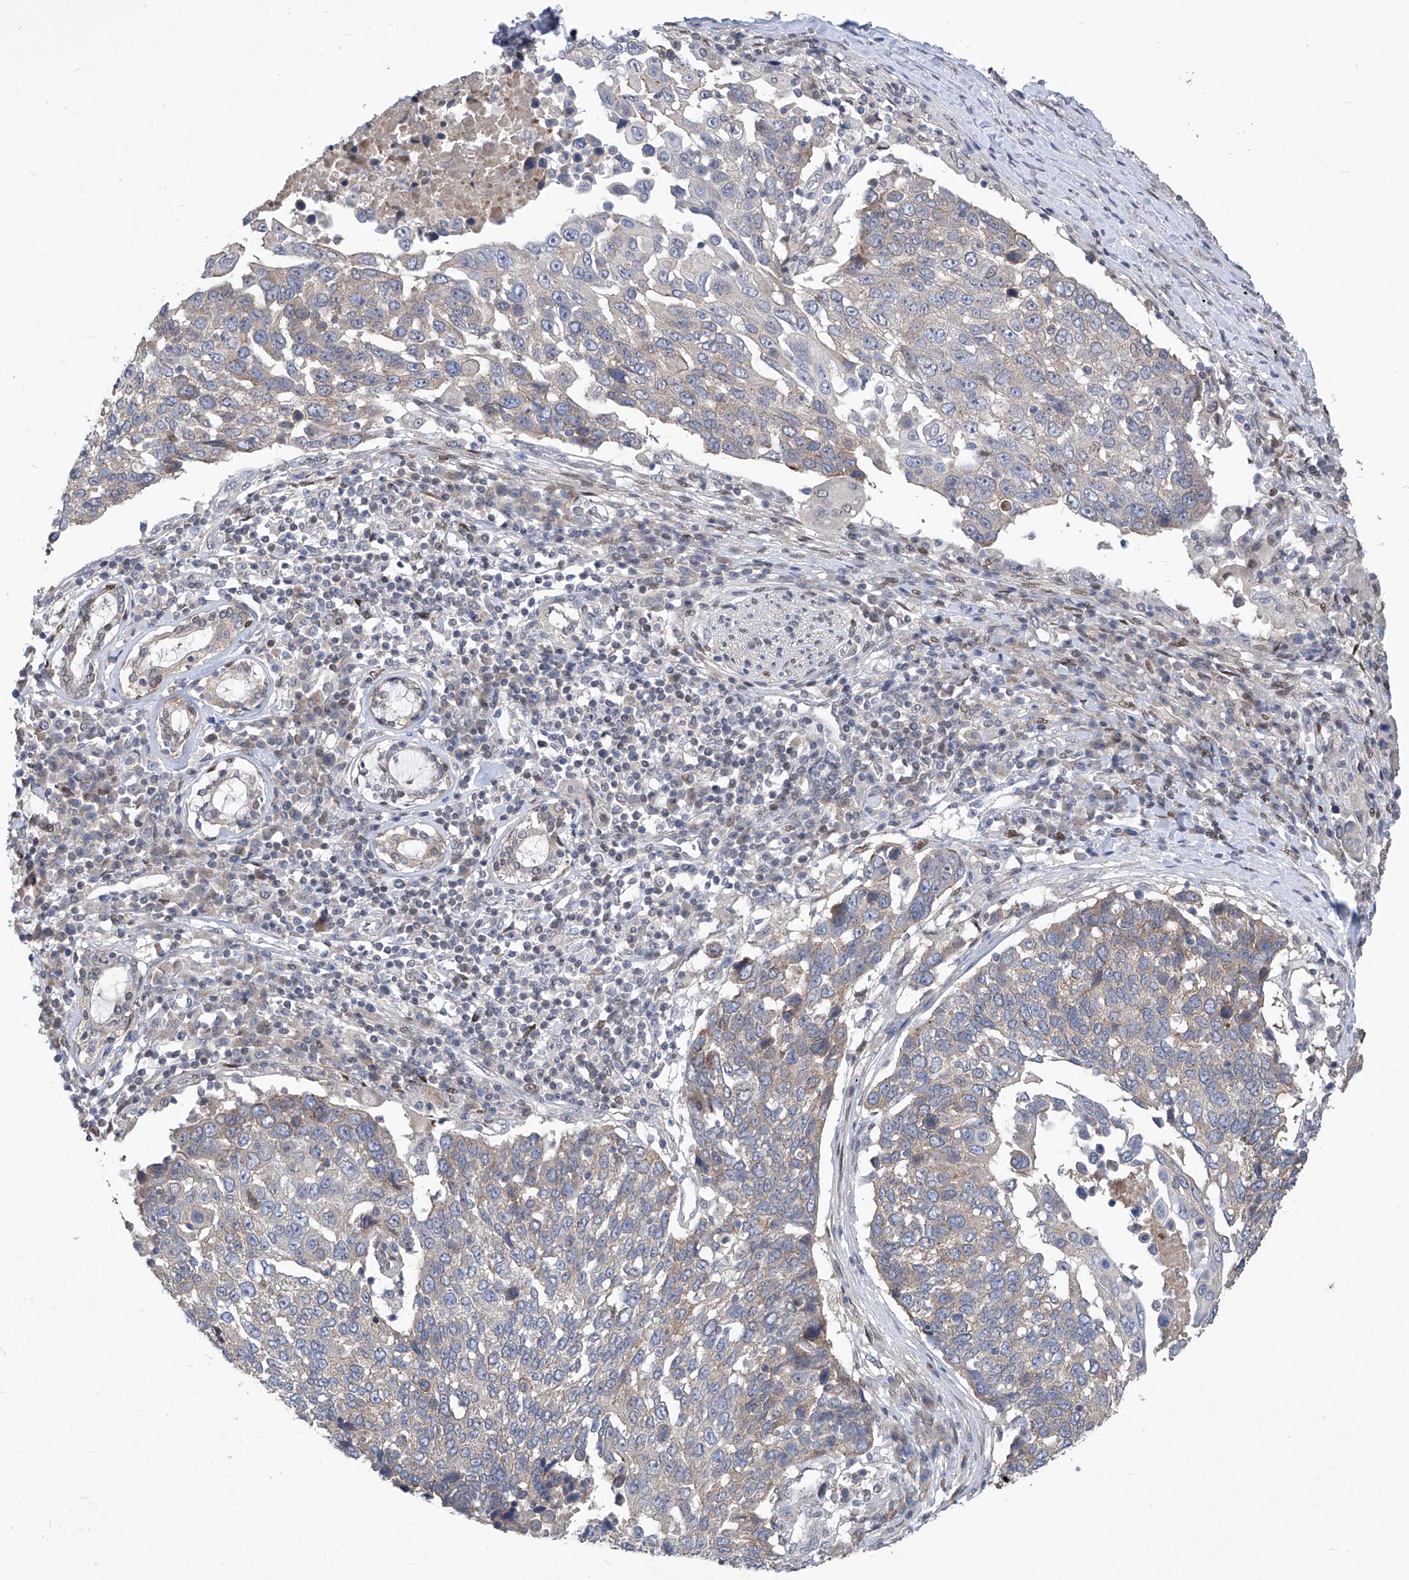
{"staining": {"intensity": "weak", "quantity": "25%-75%", "location": "cytoplasmic/membranous"}, "tissue": "lung cancer", "cell_type": "Tumor cells", "image_type": "cancer", "snomed": [{"axis": "morphology", "description": "Squamous cell carcinoma, NOS"}, {"axis": "topography", "description": "Lung"}], "caption": "High-magnification brightfield microscopy of lung squamous cell carcinoma stained with DAB (3,3'-diaminobenzidine) (brown) and counterstained with hematoxylin (blue). tumor cells exhibit weak cytoplasmic/membranous expression is identified in about25%-75% of cells.", "gene": "CETN2", "patient": {"sex": "male", "age": 66}}